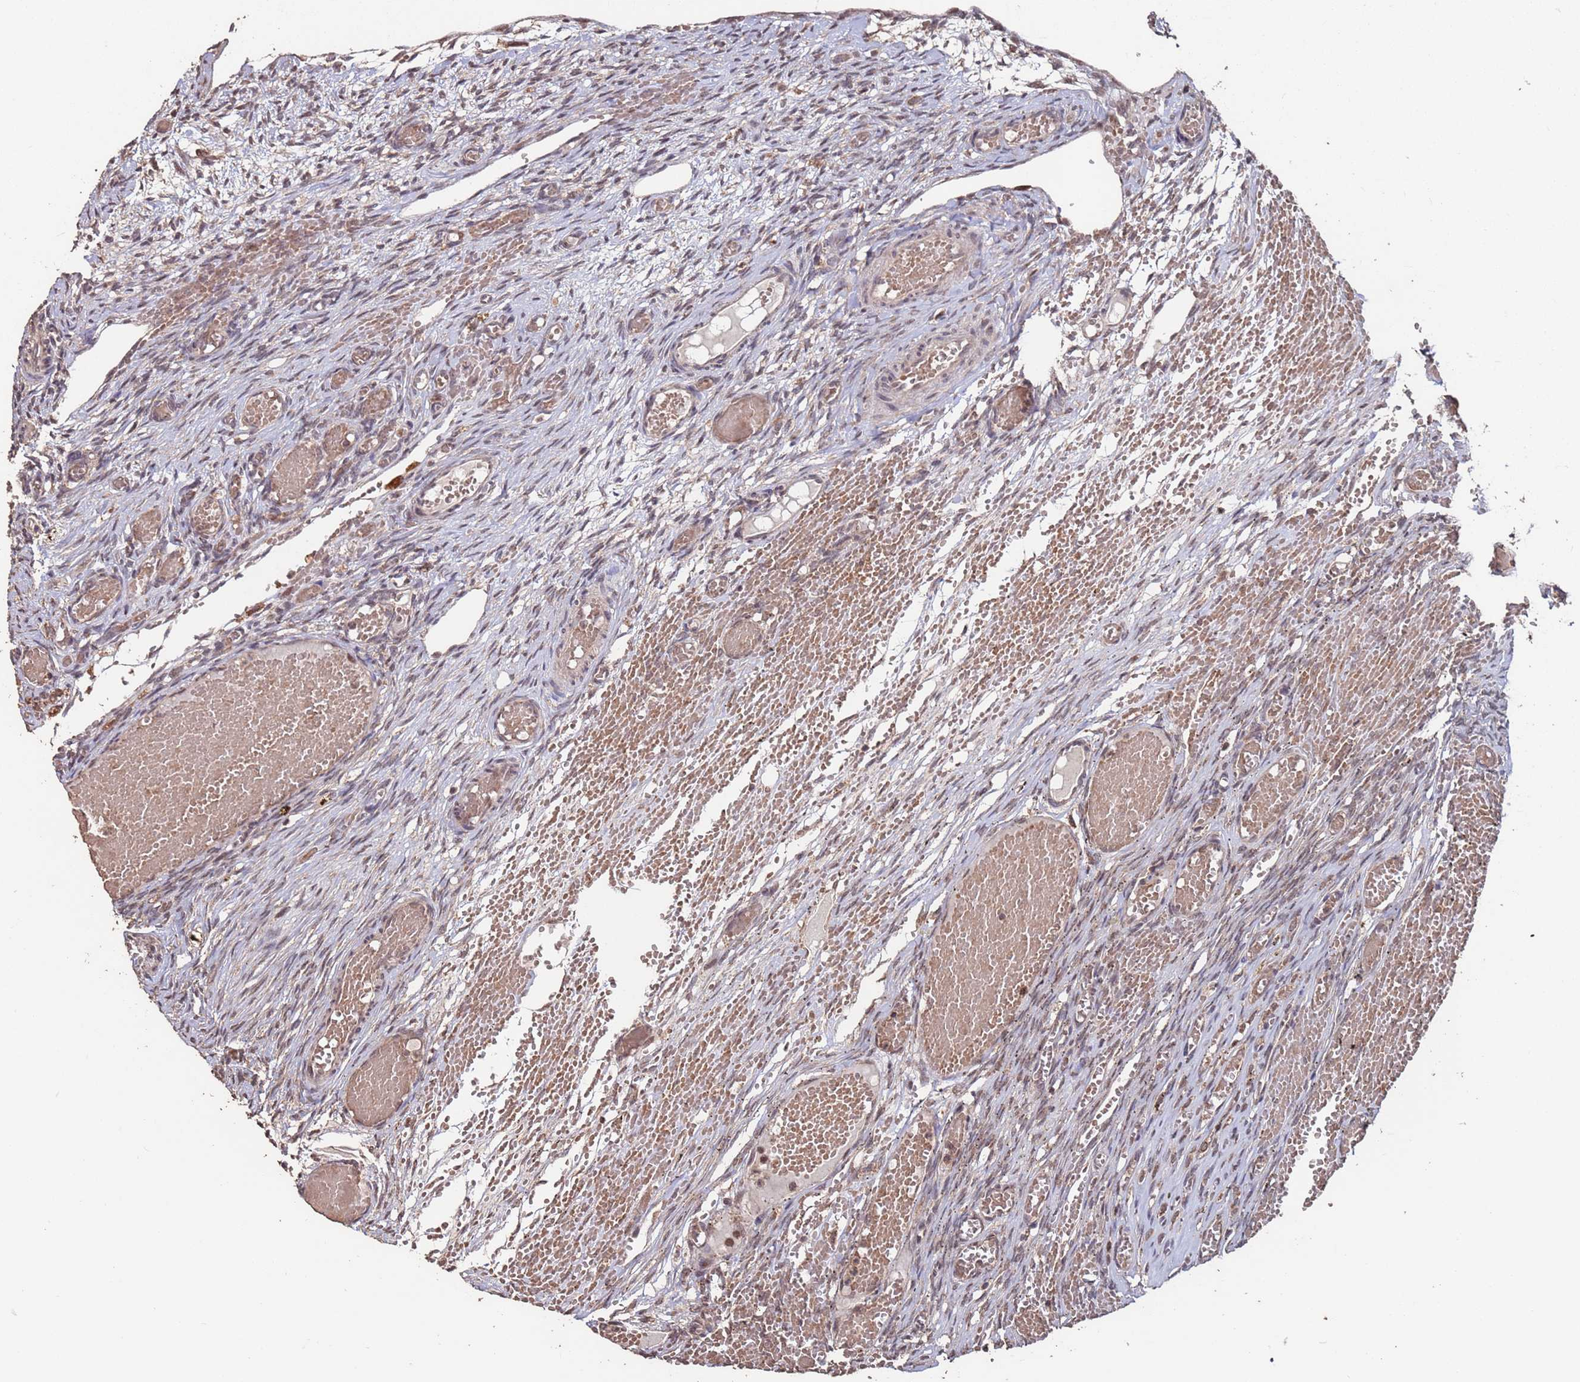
{"staining": {"intensity": "weak", "quantity": "25%-75%", "location": "cytoplasmic/membranous,nuclear"}, "tissue": "ovary", "cell_type": "Ovarian stroma cells", "image_type": "normal", "snomed": [{"axis": "morphology", "description": "Adenocarcinoma, NOS"}, {"axis": "topography", "description": "Endometrium"}], "caption": "Immunohistochemistry (IHC) image of normal ovary: ovary stained using immunohistochemistry (IHC) shows low levels of weak protein expression localized specifically in the cytoplasmic/membranous,nuclear of ovarian stroma cells, appearing as a cytoplasmic/membranous,nuclear brown color.", "gene": "PRR7", "patient": {"sex": "female", "age": 32}}